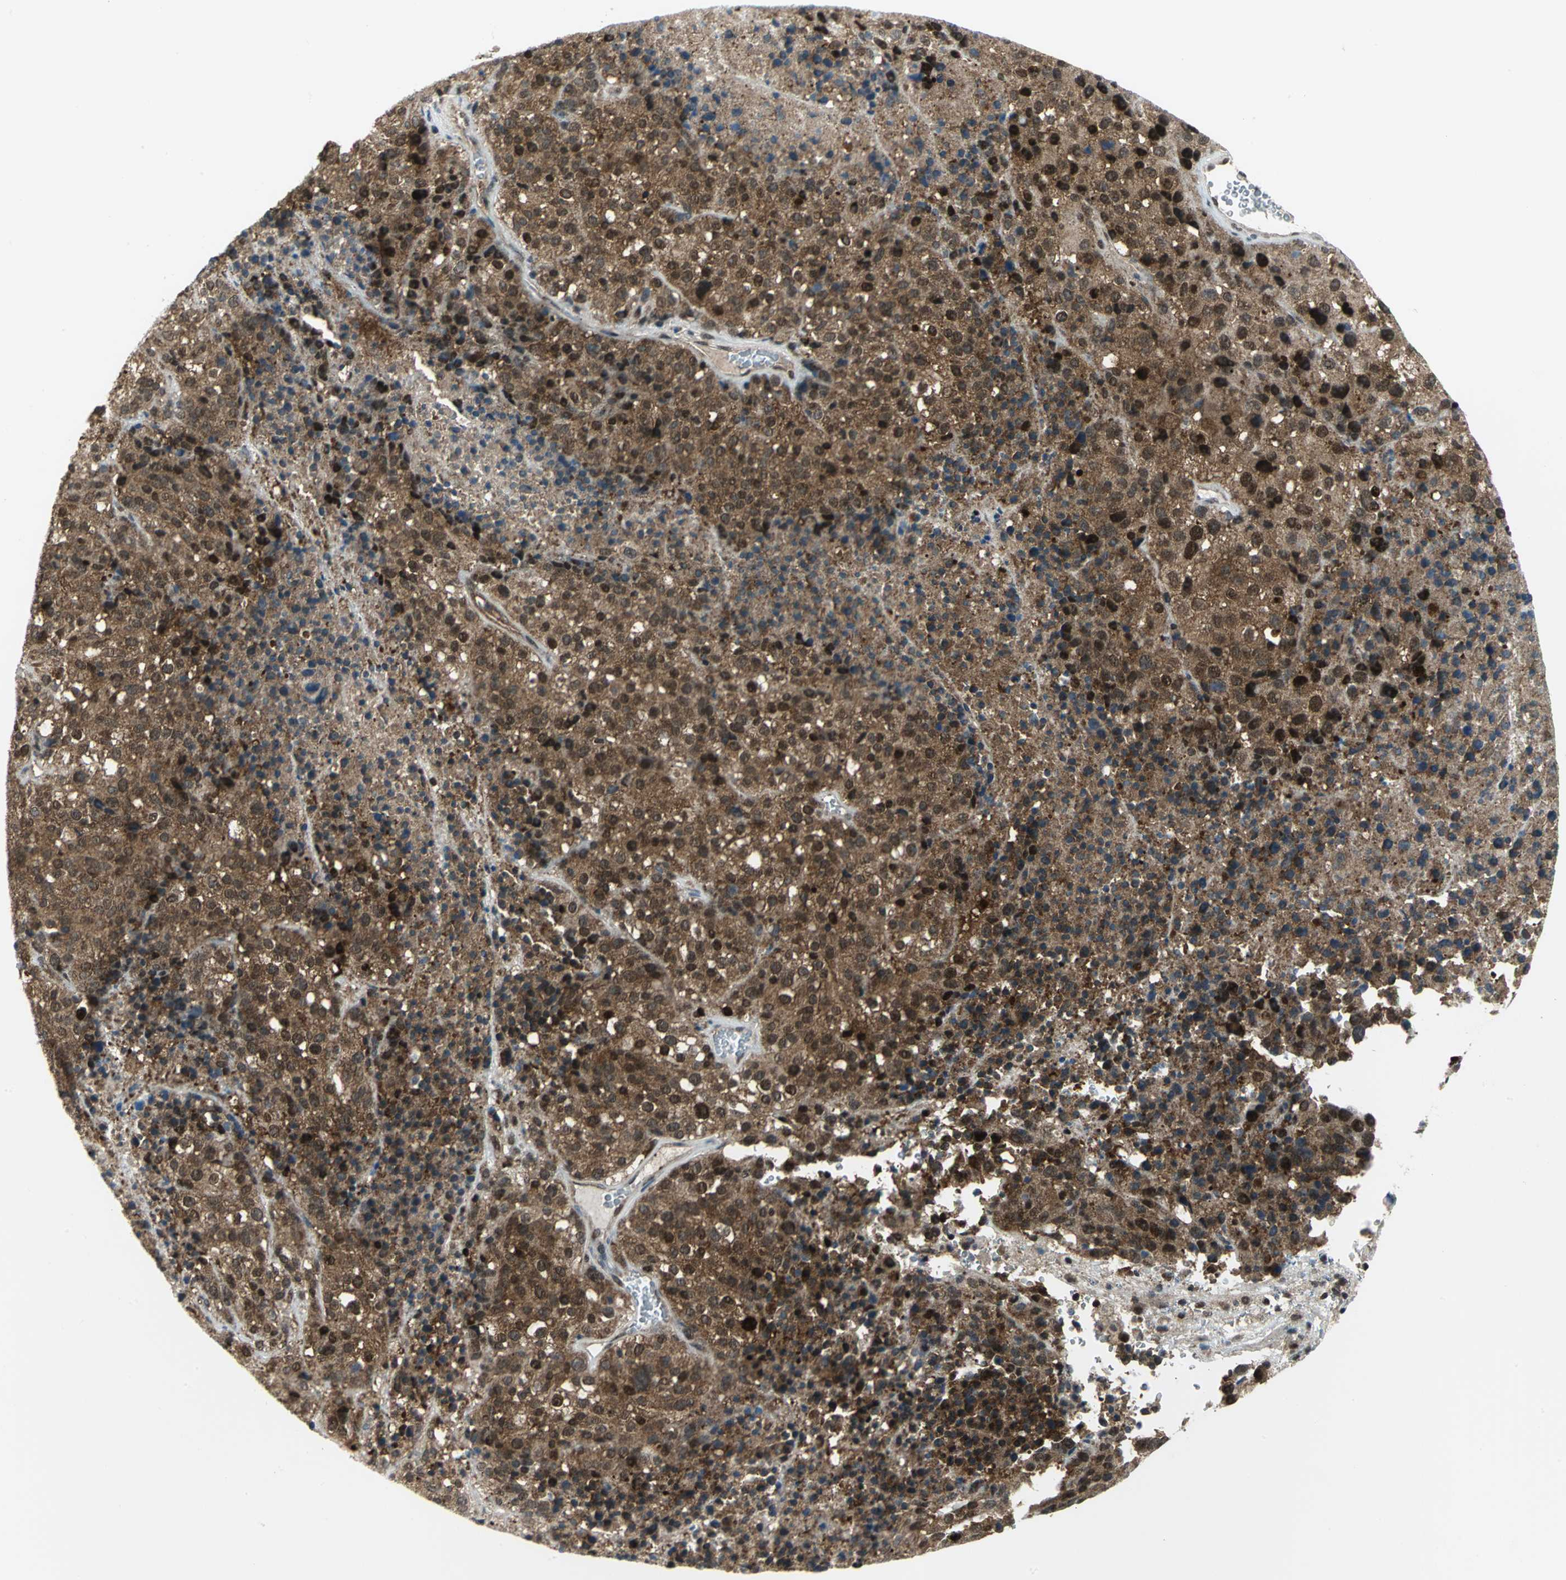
{"staining": {"intensity": "moderate", "quantity": "25%-75%", "location": "nuclear"}, "tissue": "melanoma", "cell_type": "Tumor cells", "image_type": "cancer", "snomed": [{"axis": "morphology", "description": "Malignant melanoma, Metastatic site"}, {"axis": "topography", "description": "Cerebral cortex"}], "caption": "Human melanoma stained with a brown dye reveals moderate nuclear positive expression in approximately 25%-75% of tumor cells.", "gene": "PSMA4", "patient": {"sex": "female", "age": 52}}